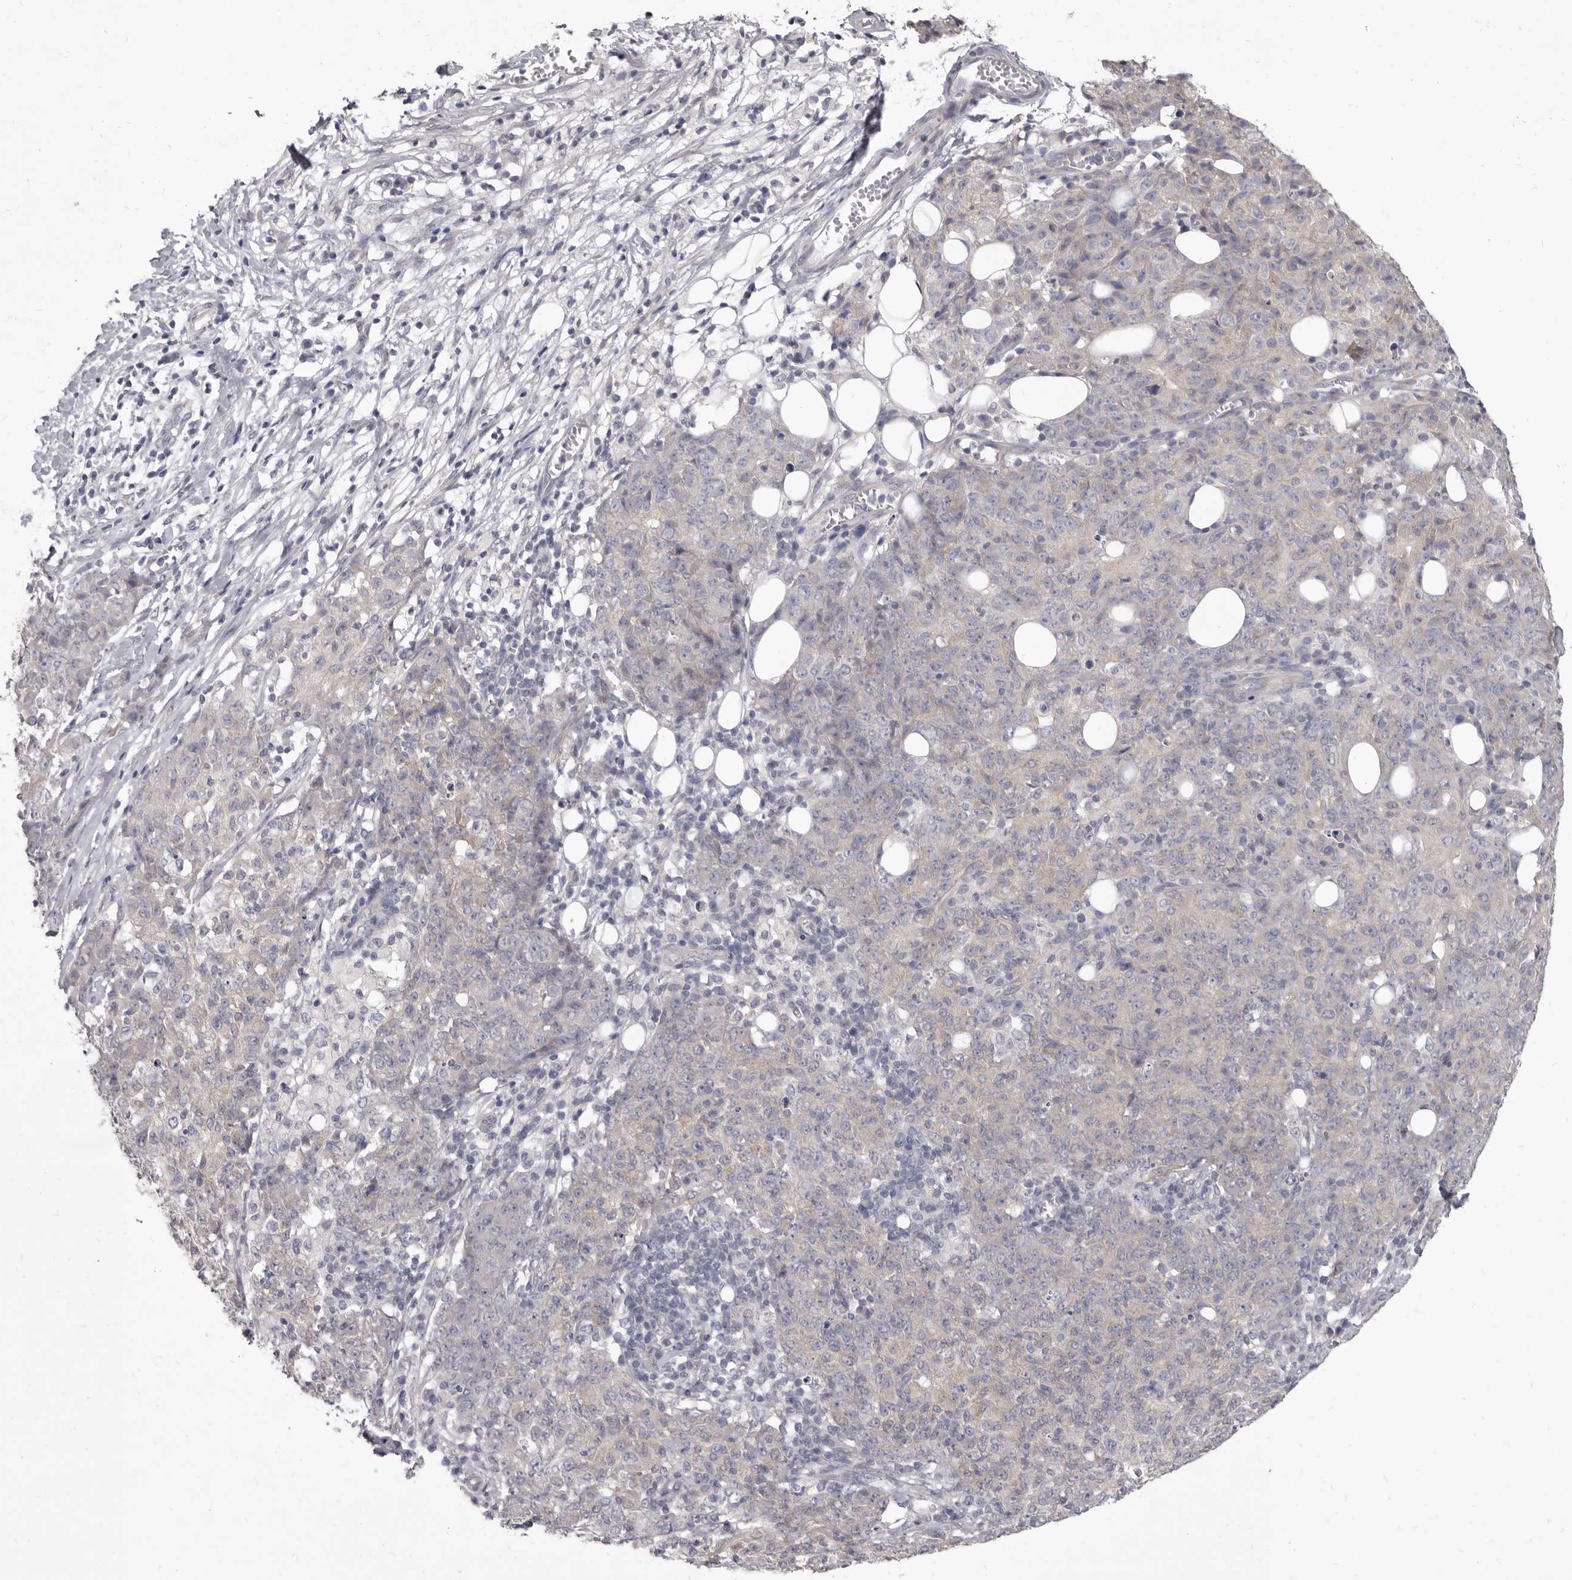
{"staining": {"intensity": "negative", "quantity": "none", "location": "none"}, "tissue": "ovarian cancer", "cell_type": "Tumor cells", "image_type": "cancer", "snomed": [{"axis": "morphology", "description": "Carcinoma, endometroid"}, {"axis": "topography", "description": "Ovary"}], "caption": "A high-resolution micrograph shows IHC staining of ovarian cancer, which shows no significant positivity in tumor cells.", "gene": "GSK3B", "patient": {"sex": "female", "age": 42}}